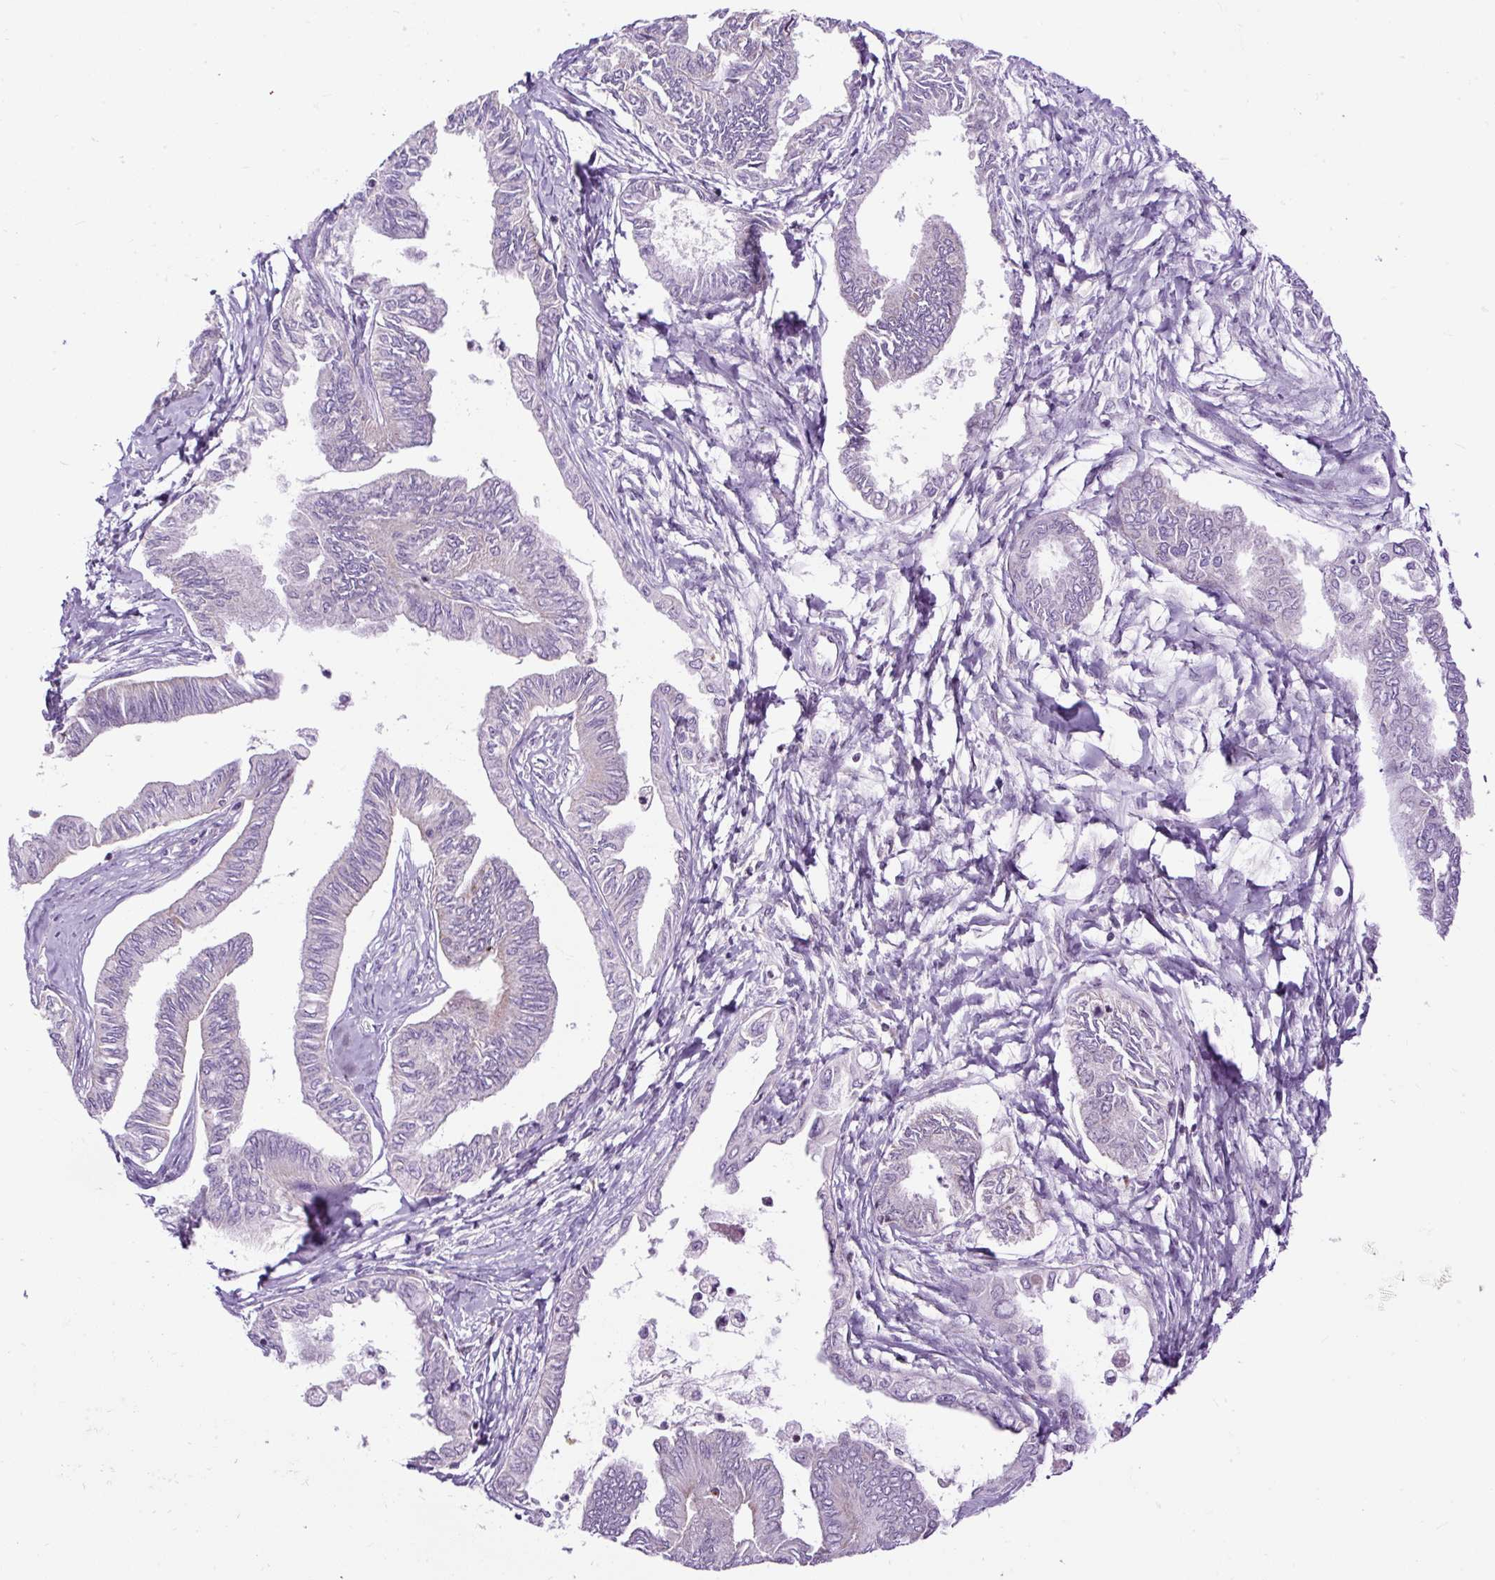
{"staining": {"intensity": "negative", "quantity": "none", "location": "none"}, "tissue": "ovarian cancer", "cell_type": "Tumor cells", "image_type": "cancer", "snomed": [{"axis": "morphology", "description": "Carcinoma, endometroid"}, {"axis": "topography", "description": "Ovary"}], "caption": "Tumor cells show no significant expression in ovarian cancer (endometroid carcinoma). (Brightfield microscopy of DAB immunohistochemistry (IHC) at high magnification).", "gene": "FMC1", "patient": {"sex": "female", "age": 70}}